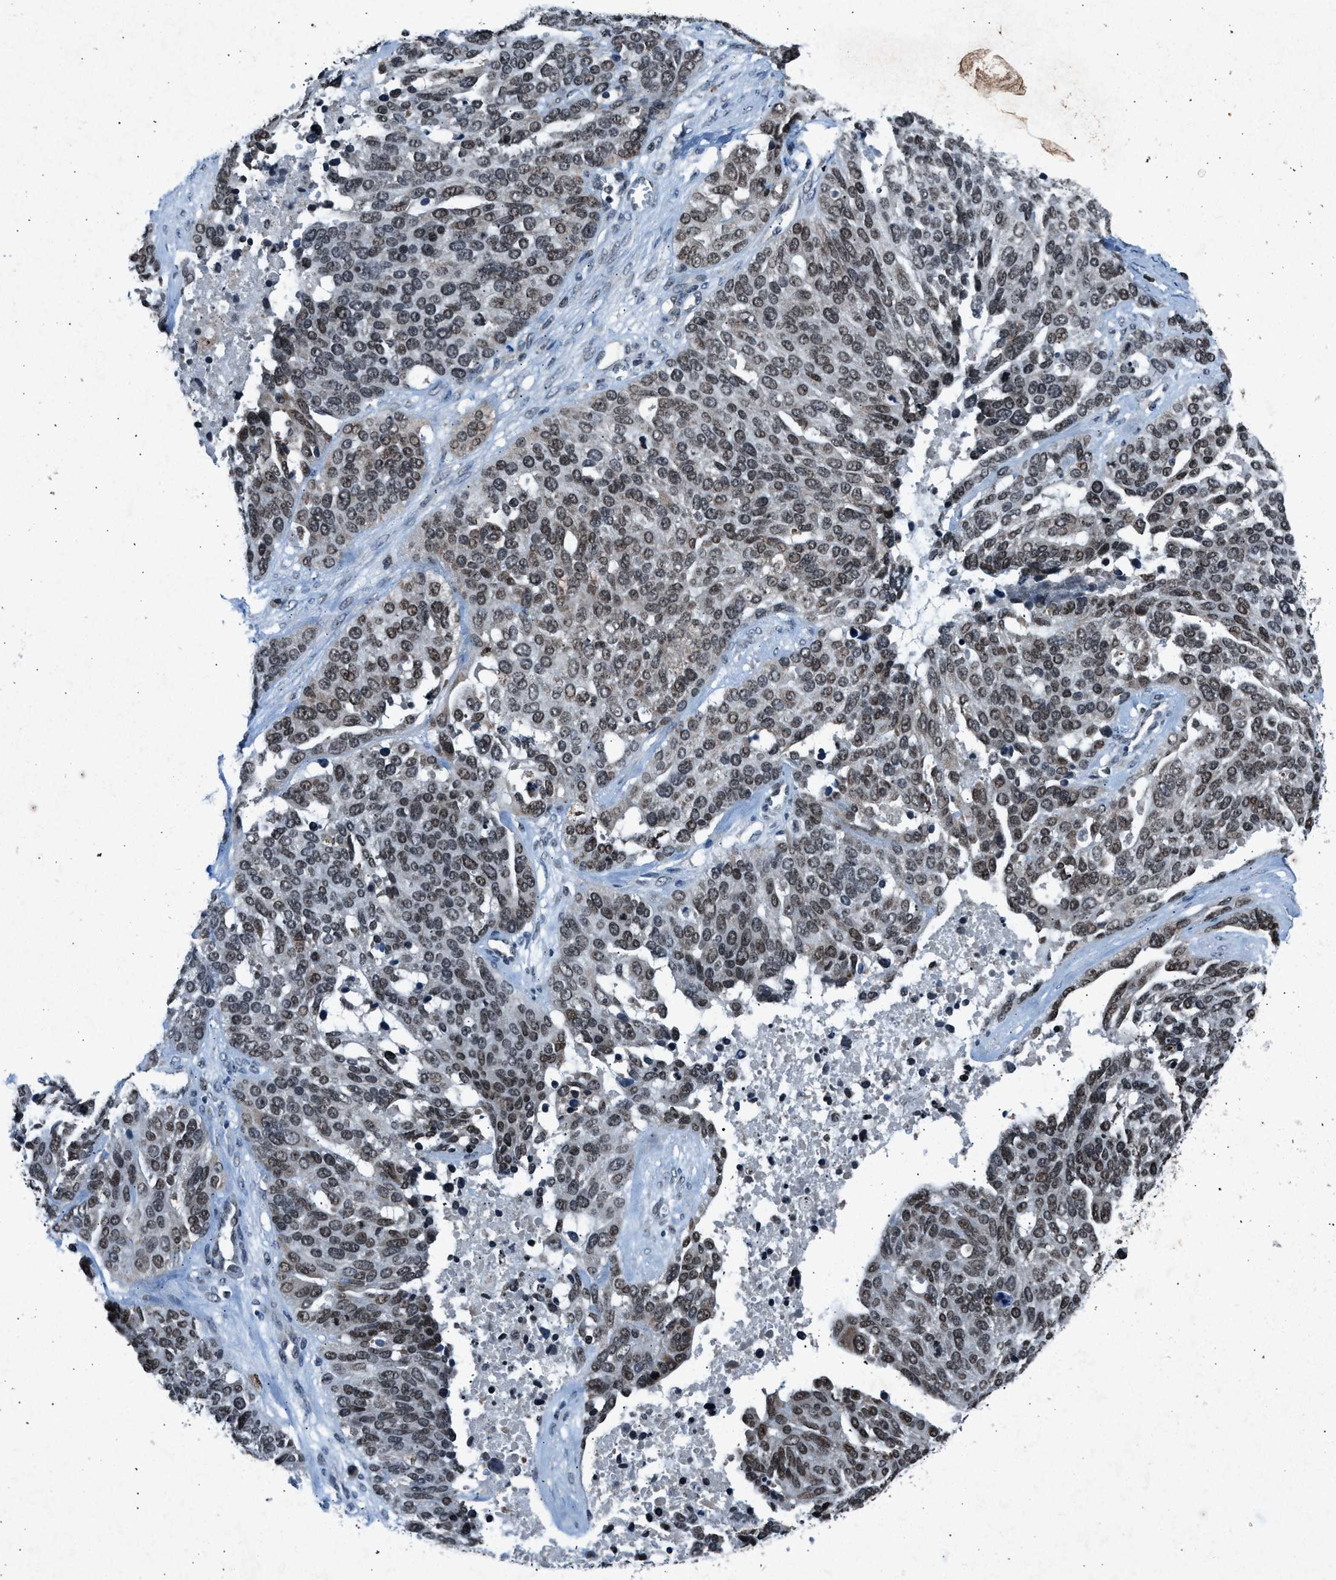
{"staining": {"intensity": "moderate", "quantity": ">75%", "location": "nuclear"}, "tissue": "ovarian cancer", "cell_type": "Tumor cells", "image_type": "cancer", "snomed": [{"axis": "morphology", "description": "Cystadenocarcinoma, serous, NOS"}, {"axis": "topography", "description": "Ovary"}], "caption": "This micrograph reveals immunohistochemistry (IHC) staining of human ovarian cancer, with medium moderate nuclear positivity in about >75% of tumor cells.", "gene": "ADCY1", "patient": {"sex": "female", "age": 44}}